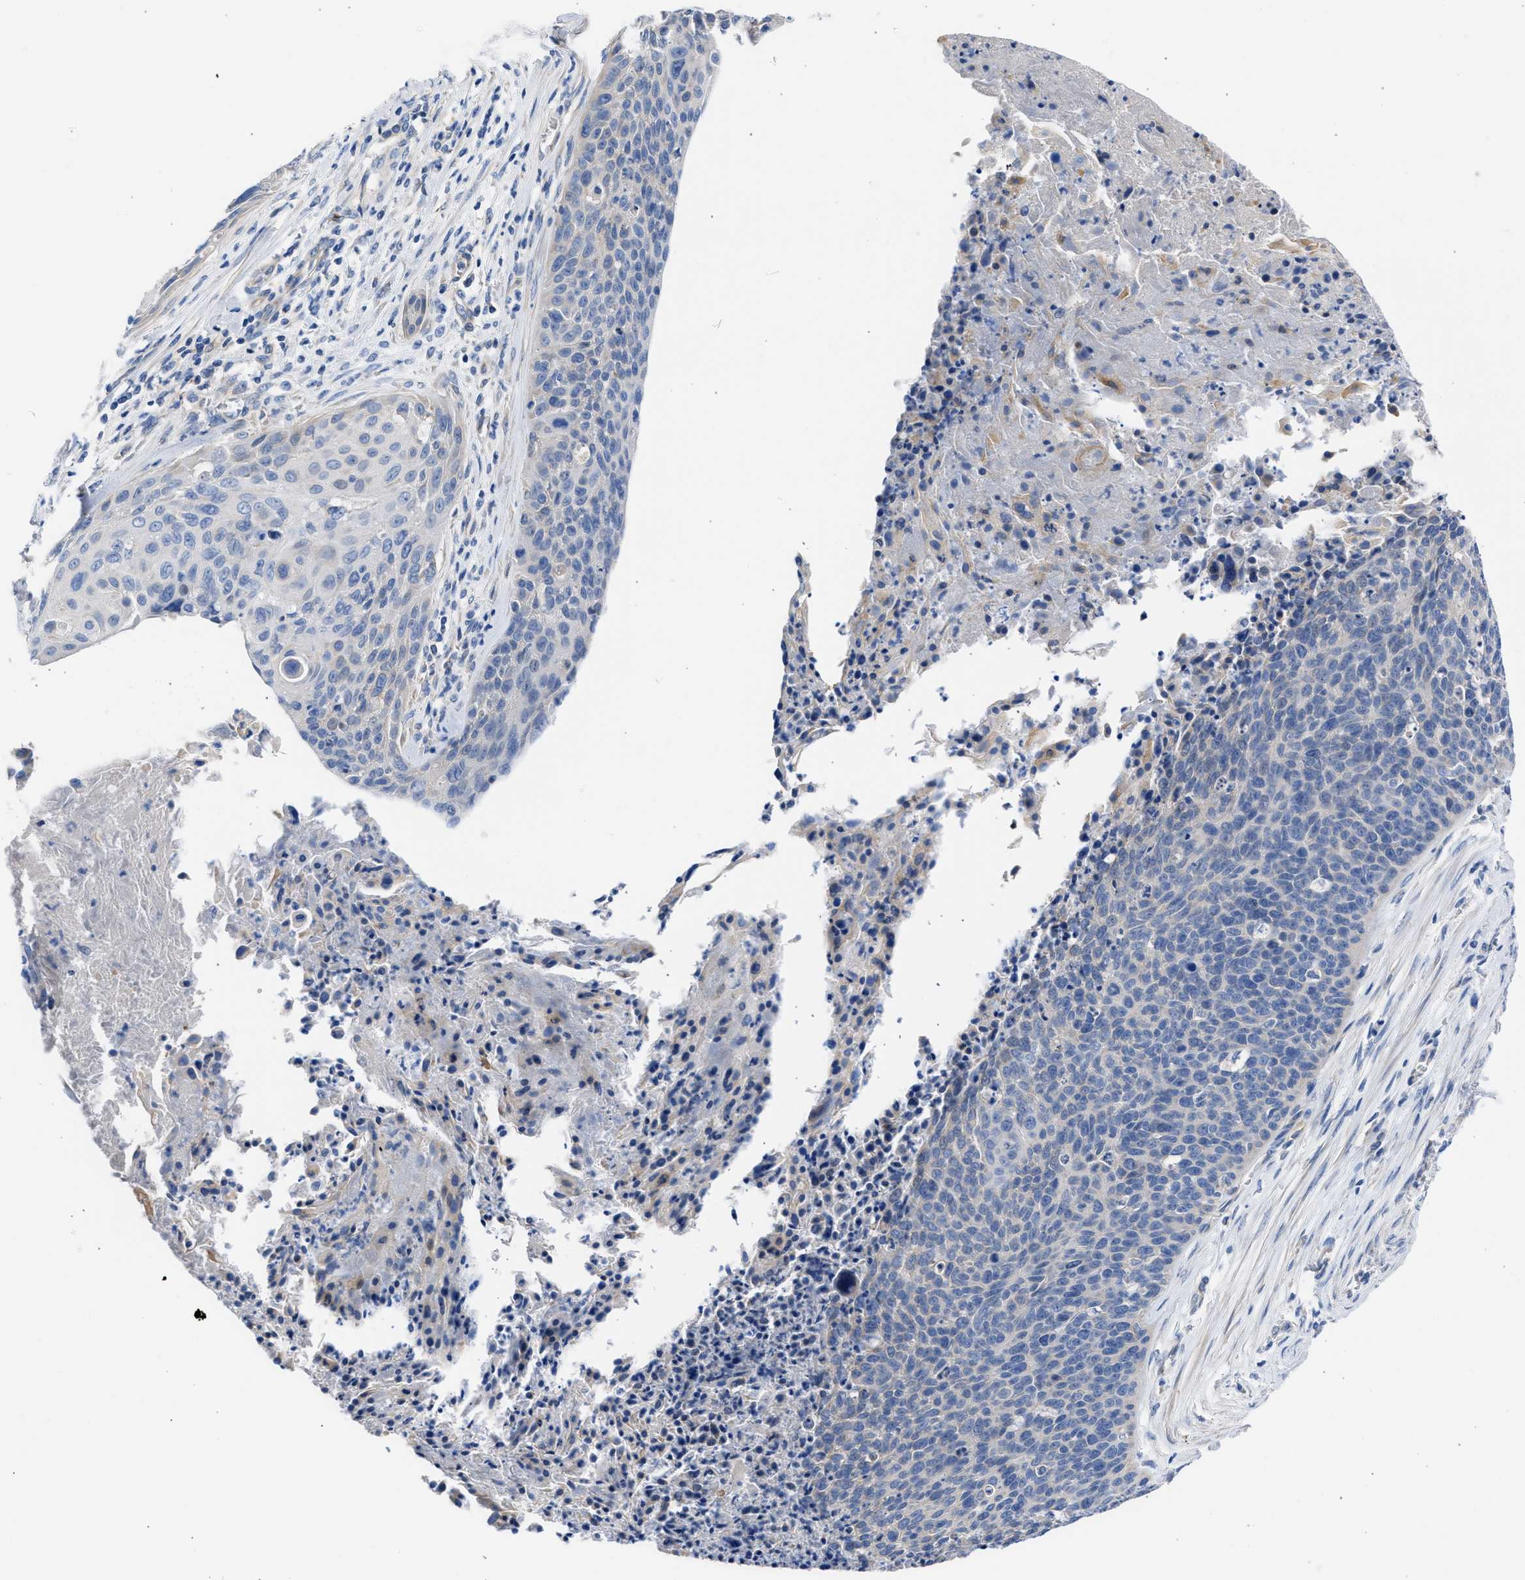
{"staining": {"intensity": "negative", "quantity": "none", "location": "none"}, "tissue": "cervical cancer", "cell_type": "Tumor cells", "image_type": "cancer", "snomed": [{"axis": "morphology", "description": "Squamous cell carcinoma, NOS"}, {"axis": "topography", "description": "Cervix"}], "caption": "Tumor cells show no significant protein staining in squamous cell carcinoma (cervical). (DAB immunohistochemistry (IHC), high magnification).", "gene": "BTG3", "patient": {"sex": "female", "age": 55}}